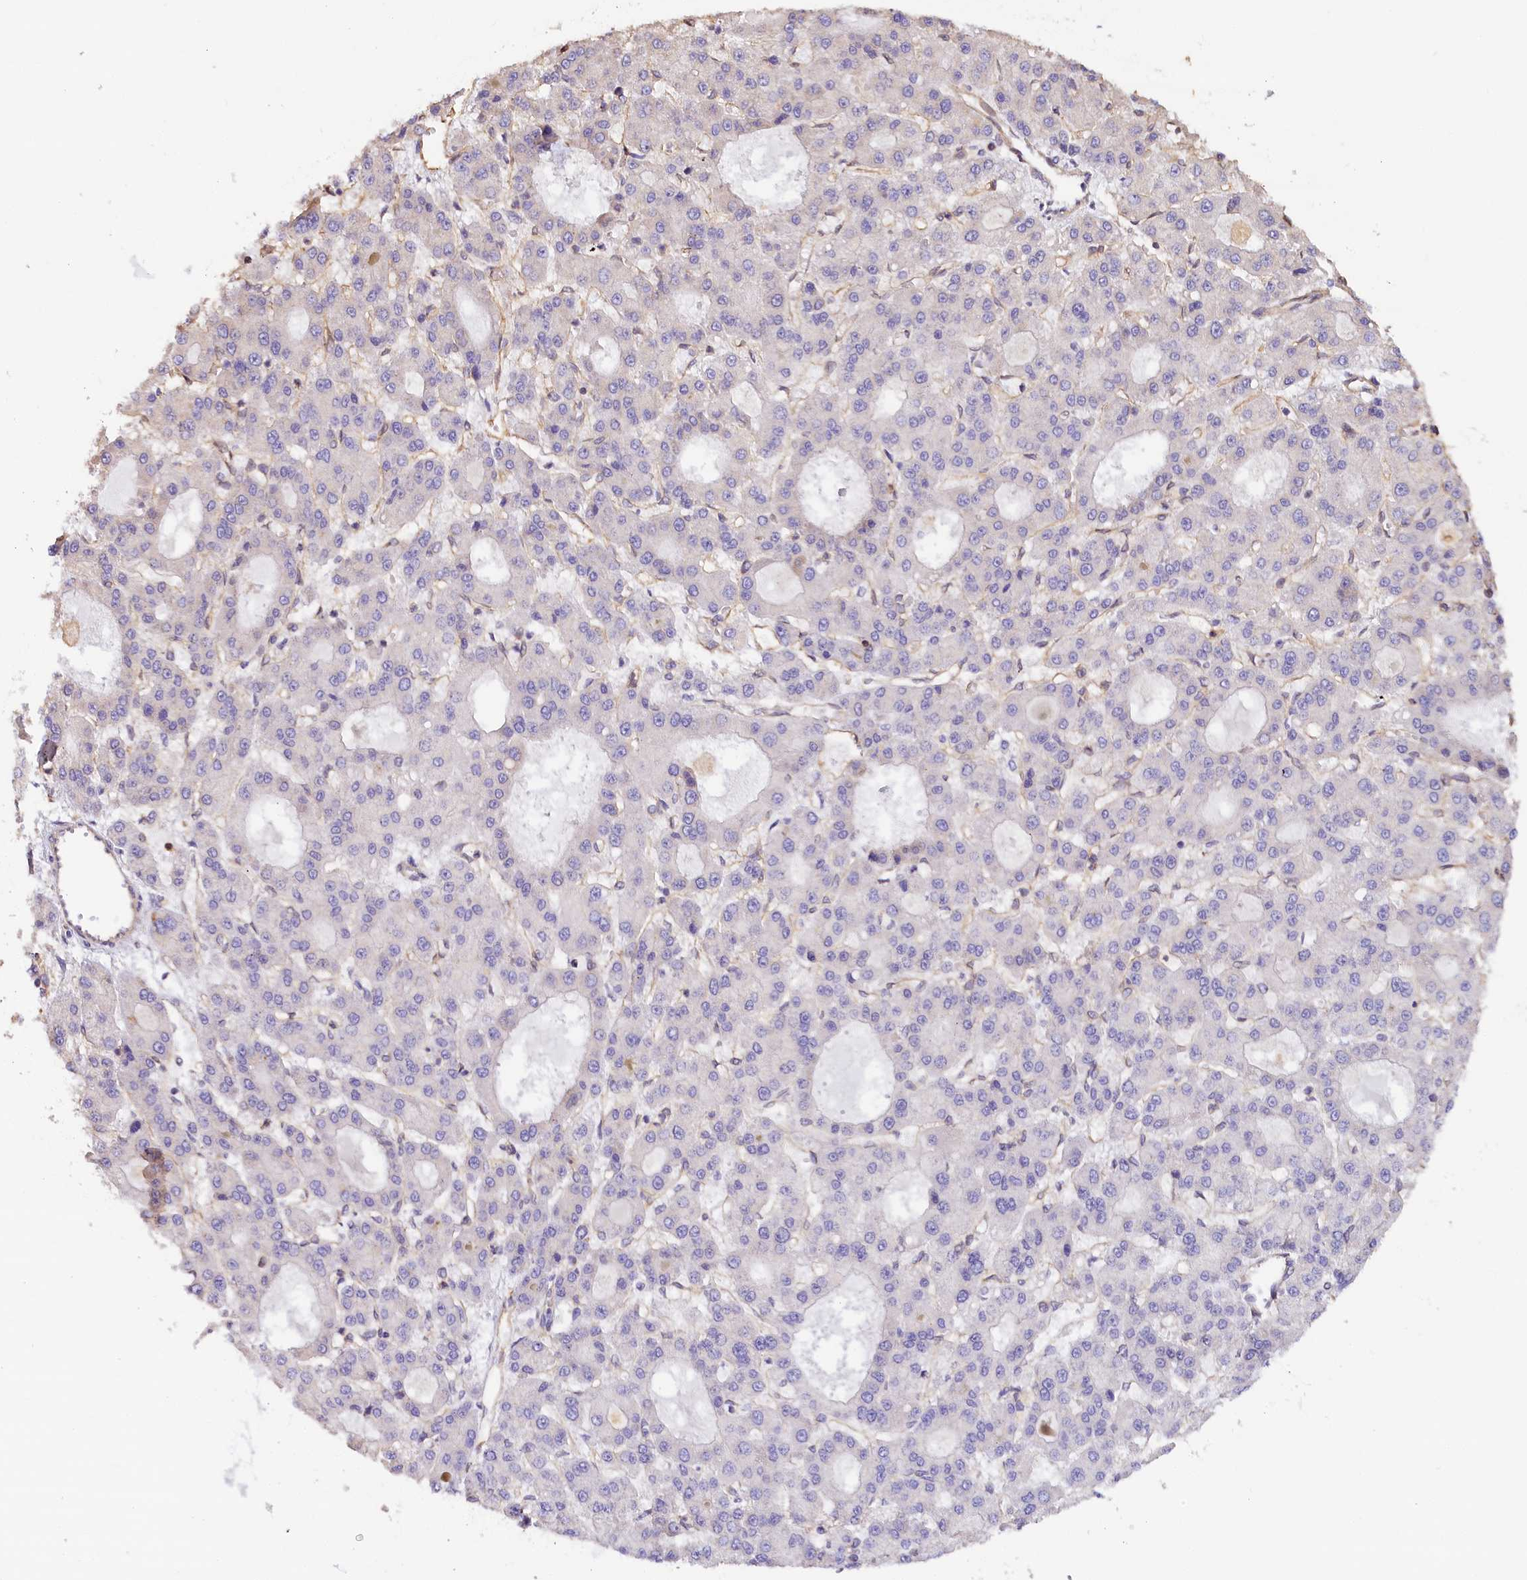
{"staining": {"intensity": "negative", "quantity": "none", "location": "none"}, "tissue": "liver cancer", "cell_type": "Tumor cells", "image_type": "cancer", "snomed": [{"axis": "morphology", "description": "Carcinoma, Hepatocellular, NOS"}, {"axis": "topography", "description": "Liver"}], "caption": "IHC of liver cancer reveals no staining in tumor cells. The staining was performed using DAB (3,3'-diaminobenzidine) to visualize the protein expression in brown, while the nuclei were stained in blue with hematoxylin (Magnification: 20x).", "gene": "KATNB1", "patient": {"sex": "male", "age": 70}}